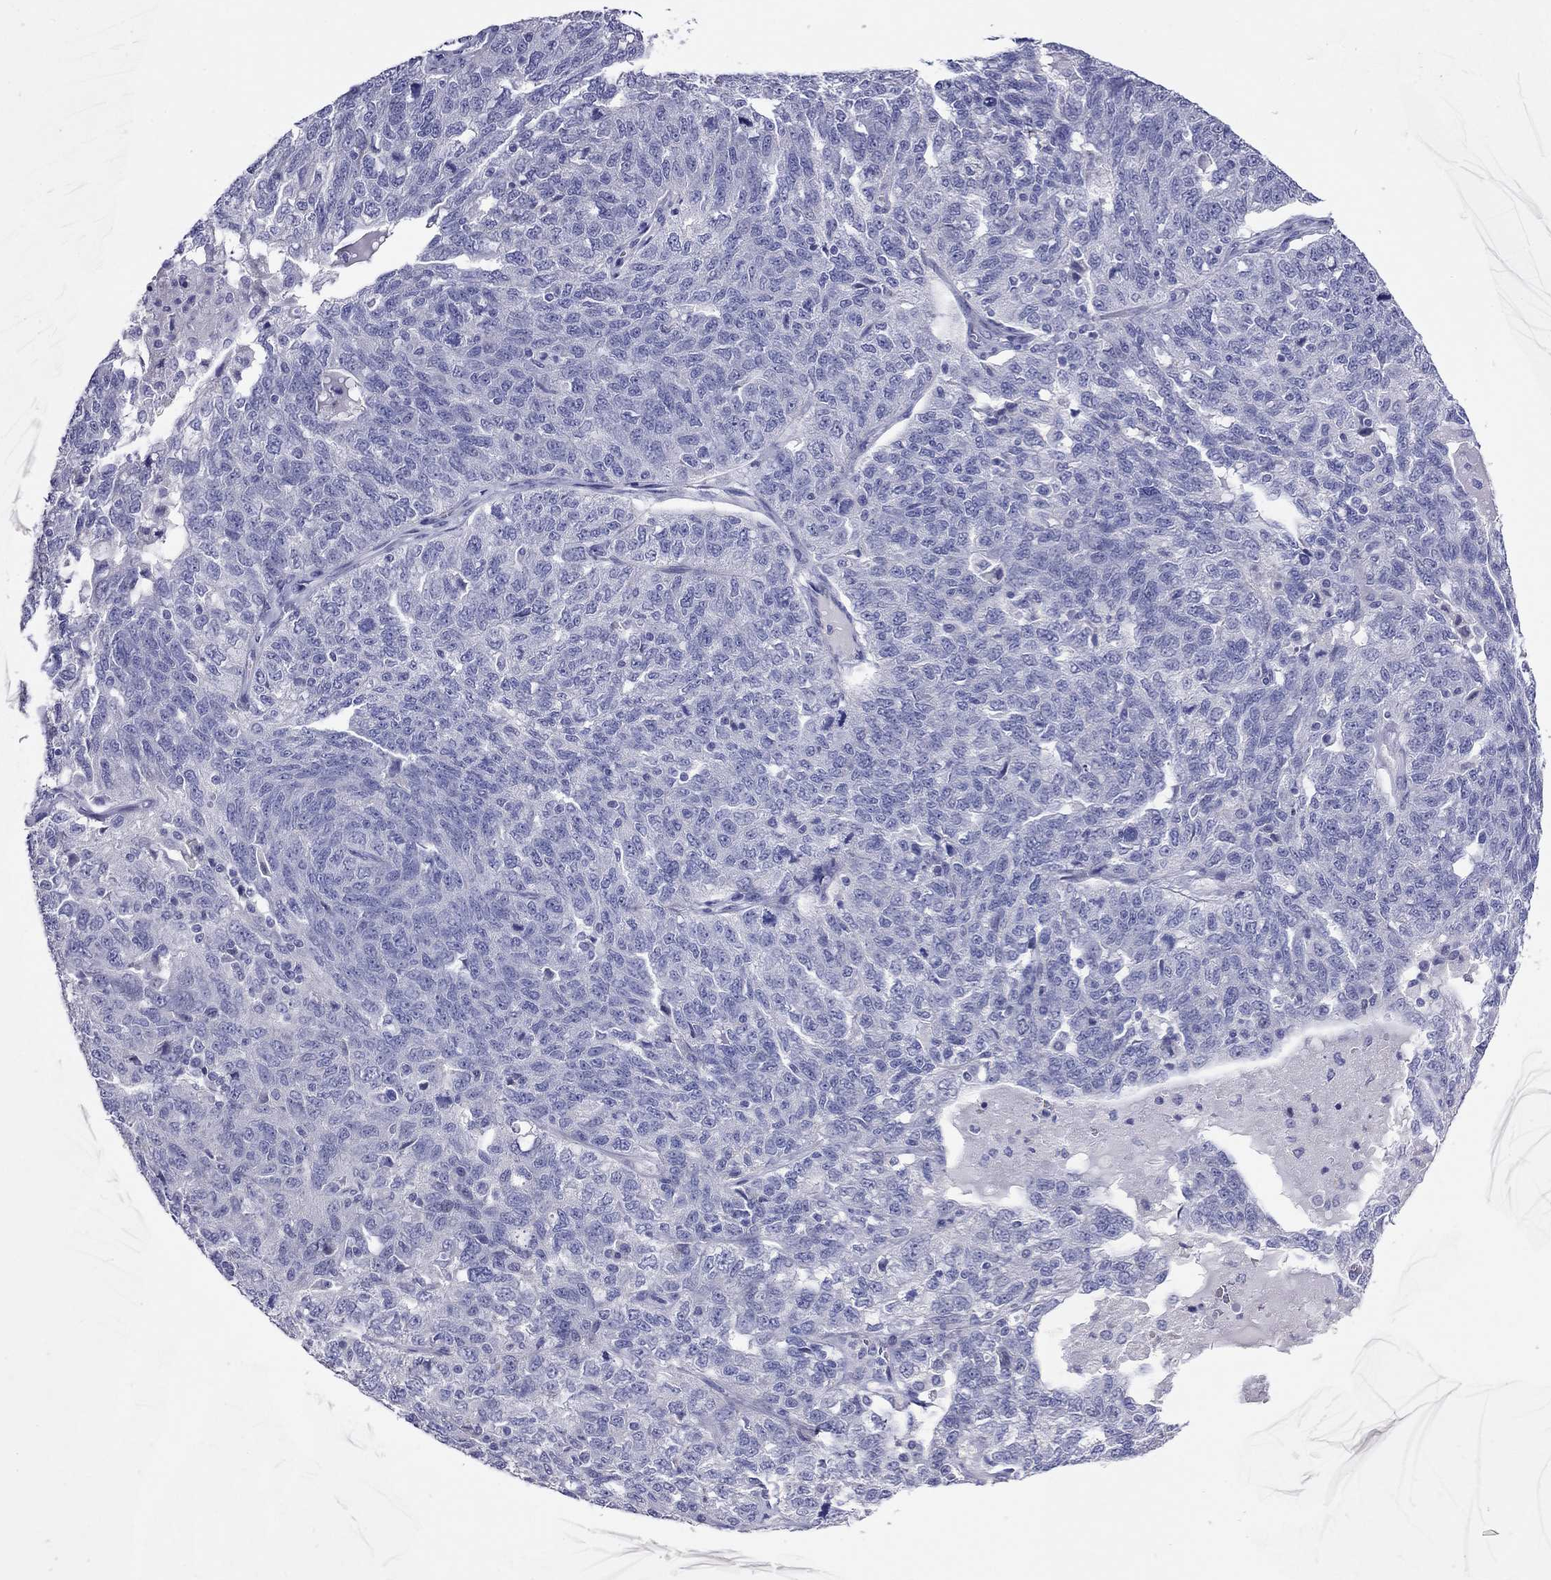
{"staining": {"intensity": "negative", "quantity": "none", "location": "none"}, "tissue": "ovarian cancer", "cell_type": "Tumor cells", "image_type": "cancer", "snomed": [{"axis": "morphology", "description": "Cystadenocarcinoma, serous, NOS"}, {"axis": "topography", "description": "Ovary"}], "caption": "Tumor cells are negative for protein expression in human serous cystadenocarcinoma (ovarian).", "gene": "MGAT4C", "patient": {"sex": "female", "age": 71}}